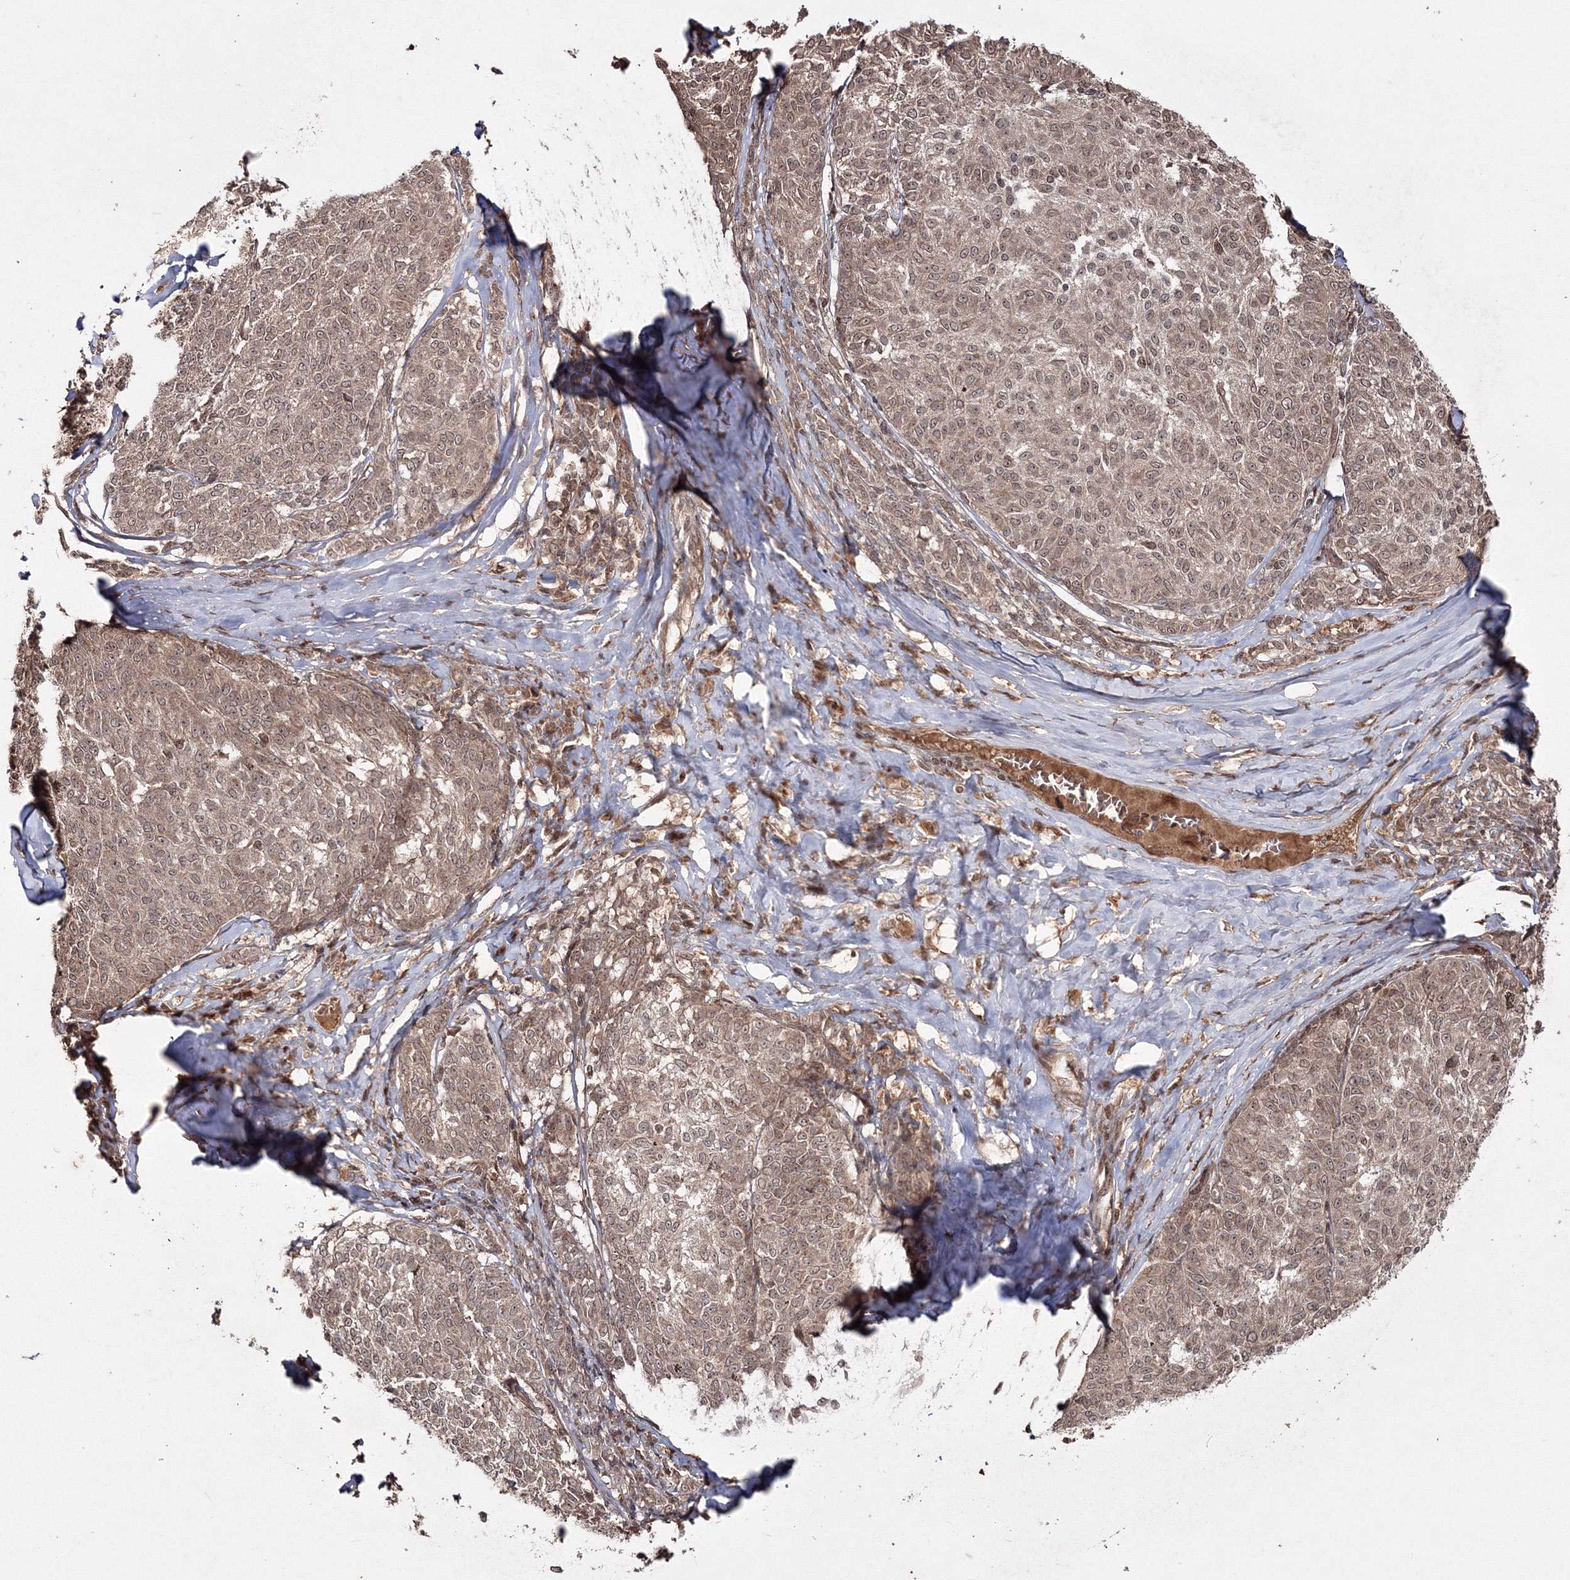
{"staining": {"intensity": "moderate", "quantity": ">75%", "location": "cytoplasmic/membranous,nuclear"}, "tissue": "melanoma", "cell_type": "Tumor cells", "image_type": "cancer", "snomed": [{"axis": "morphology", "description": "Malignant melanoma, NOS"}, {"axis": "topography", "description": "Skin"}], "caption": "Malignant melanoma stained with a protein marker demonstrates moderate staining in tumor cells.", "gene": "PEX13", "patient": {"sex": "female", "age": 72}}